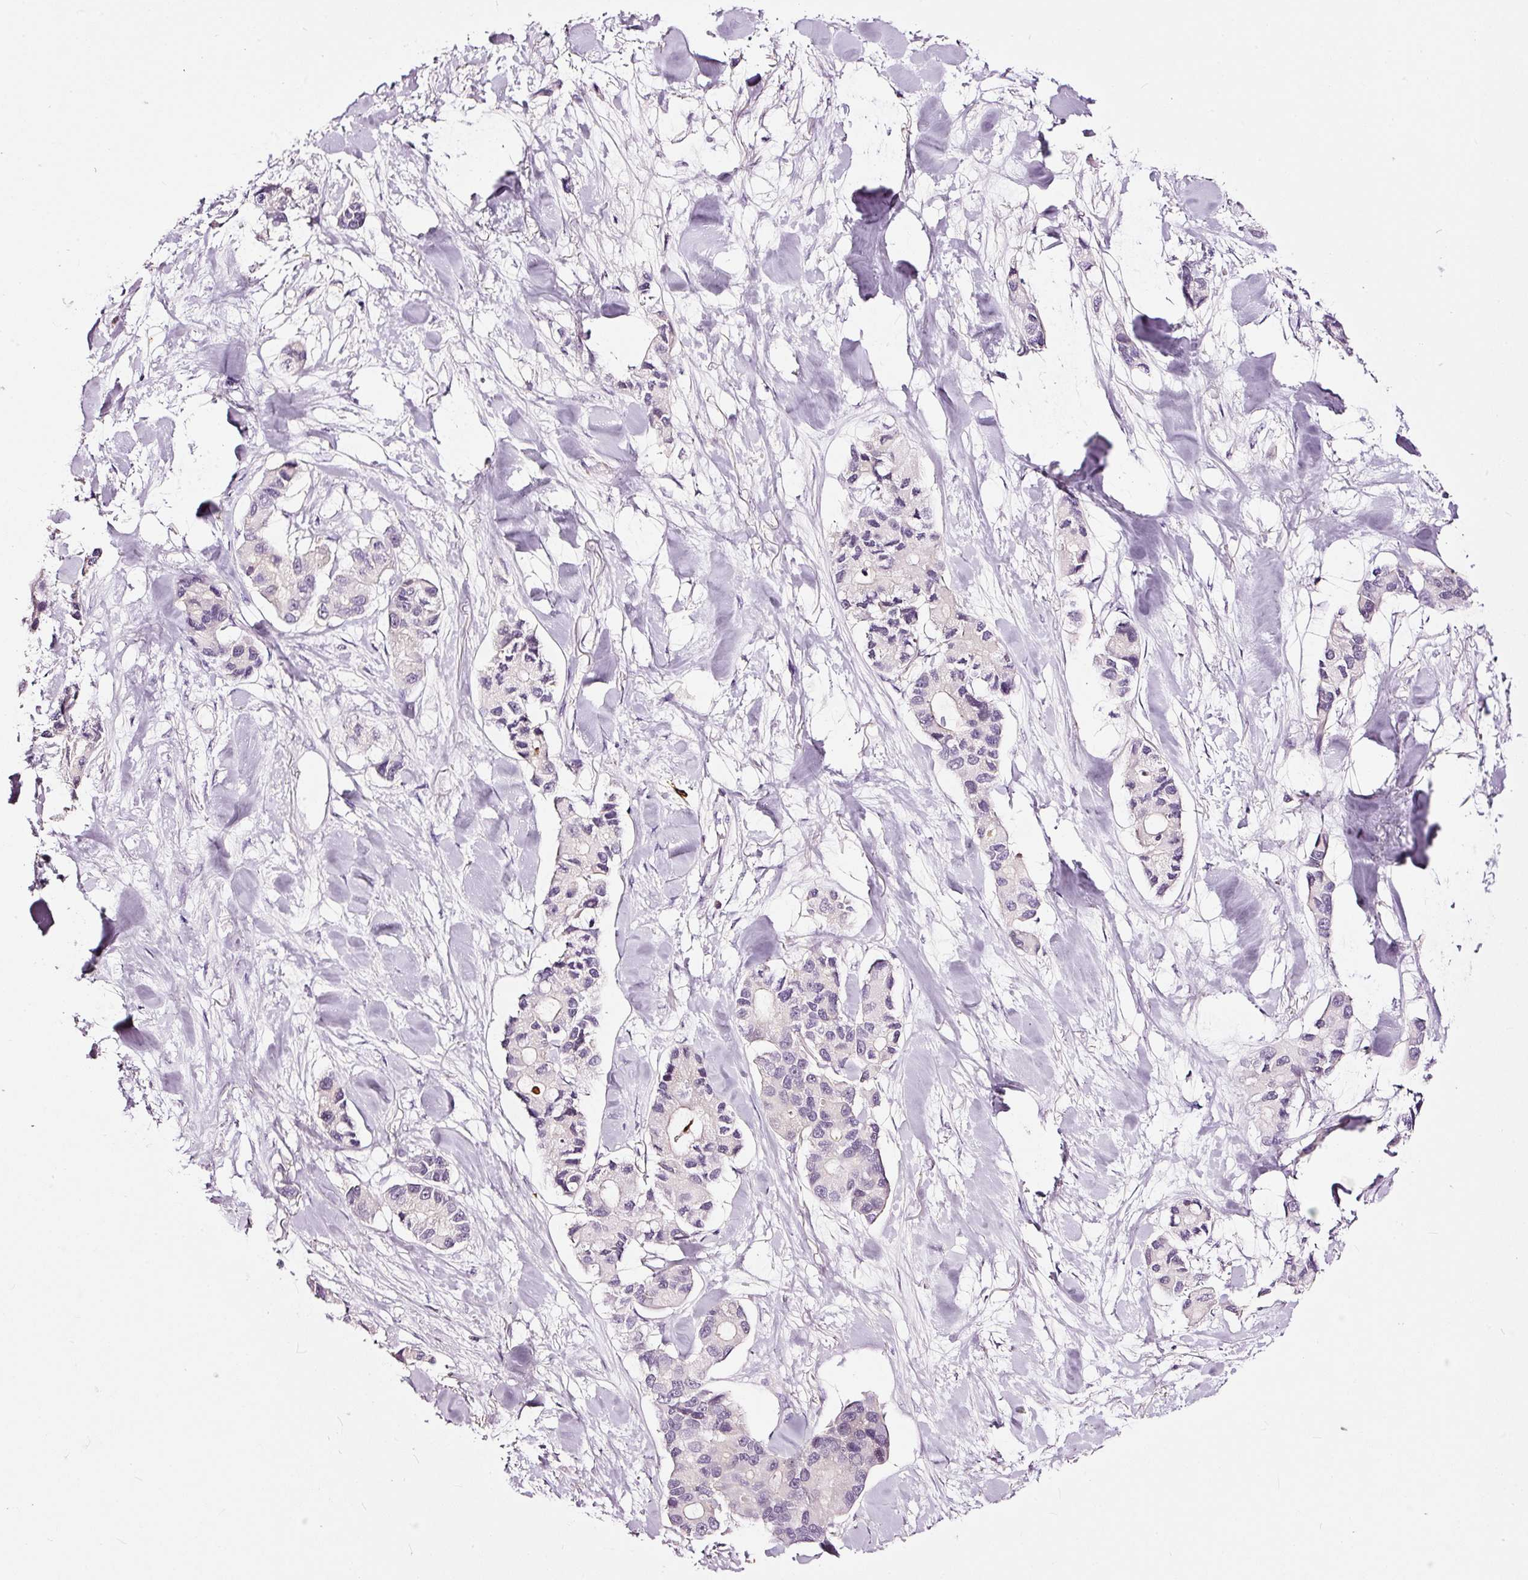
{"staining": {"intensity": "negative", "quantity": "none", "location": "none"}, "tissue": "lung cancer", "cell_type": "Tumor cells", "image_type": "cancer", "snomed": [{"axis": "morphology", "description": "Adenocarcinoma, NOS"}, {"axis": "topography", "description": "Lung"}], "caption": "The micrograph reveals no significant expression in tumor cells of lung adenocarcinoma.", "gene": "LAMP3", "patient": {"sex": "female", "age": 54}}